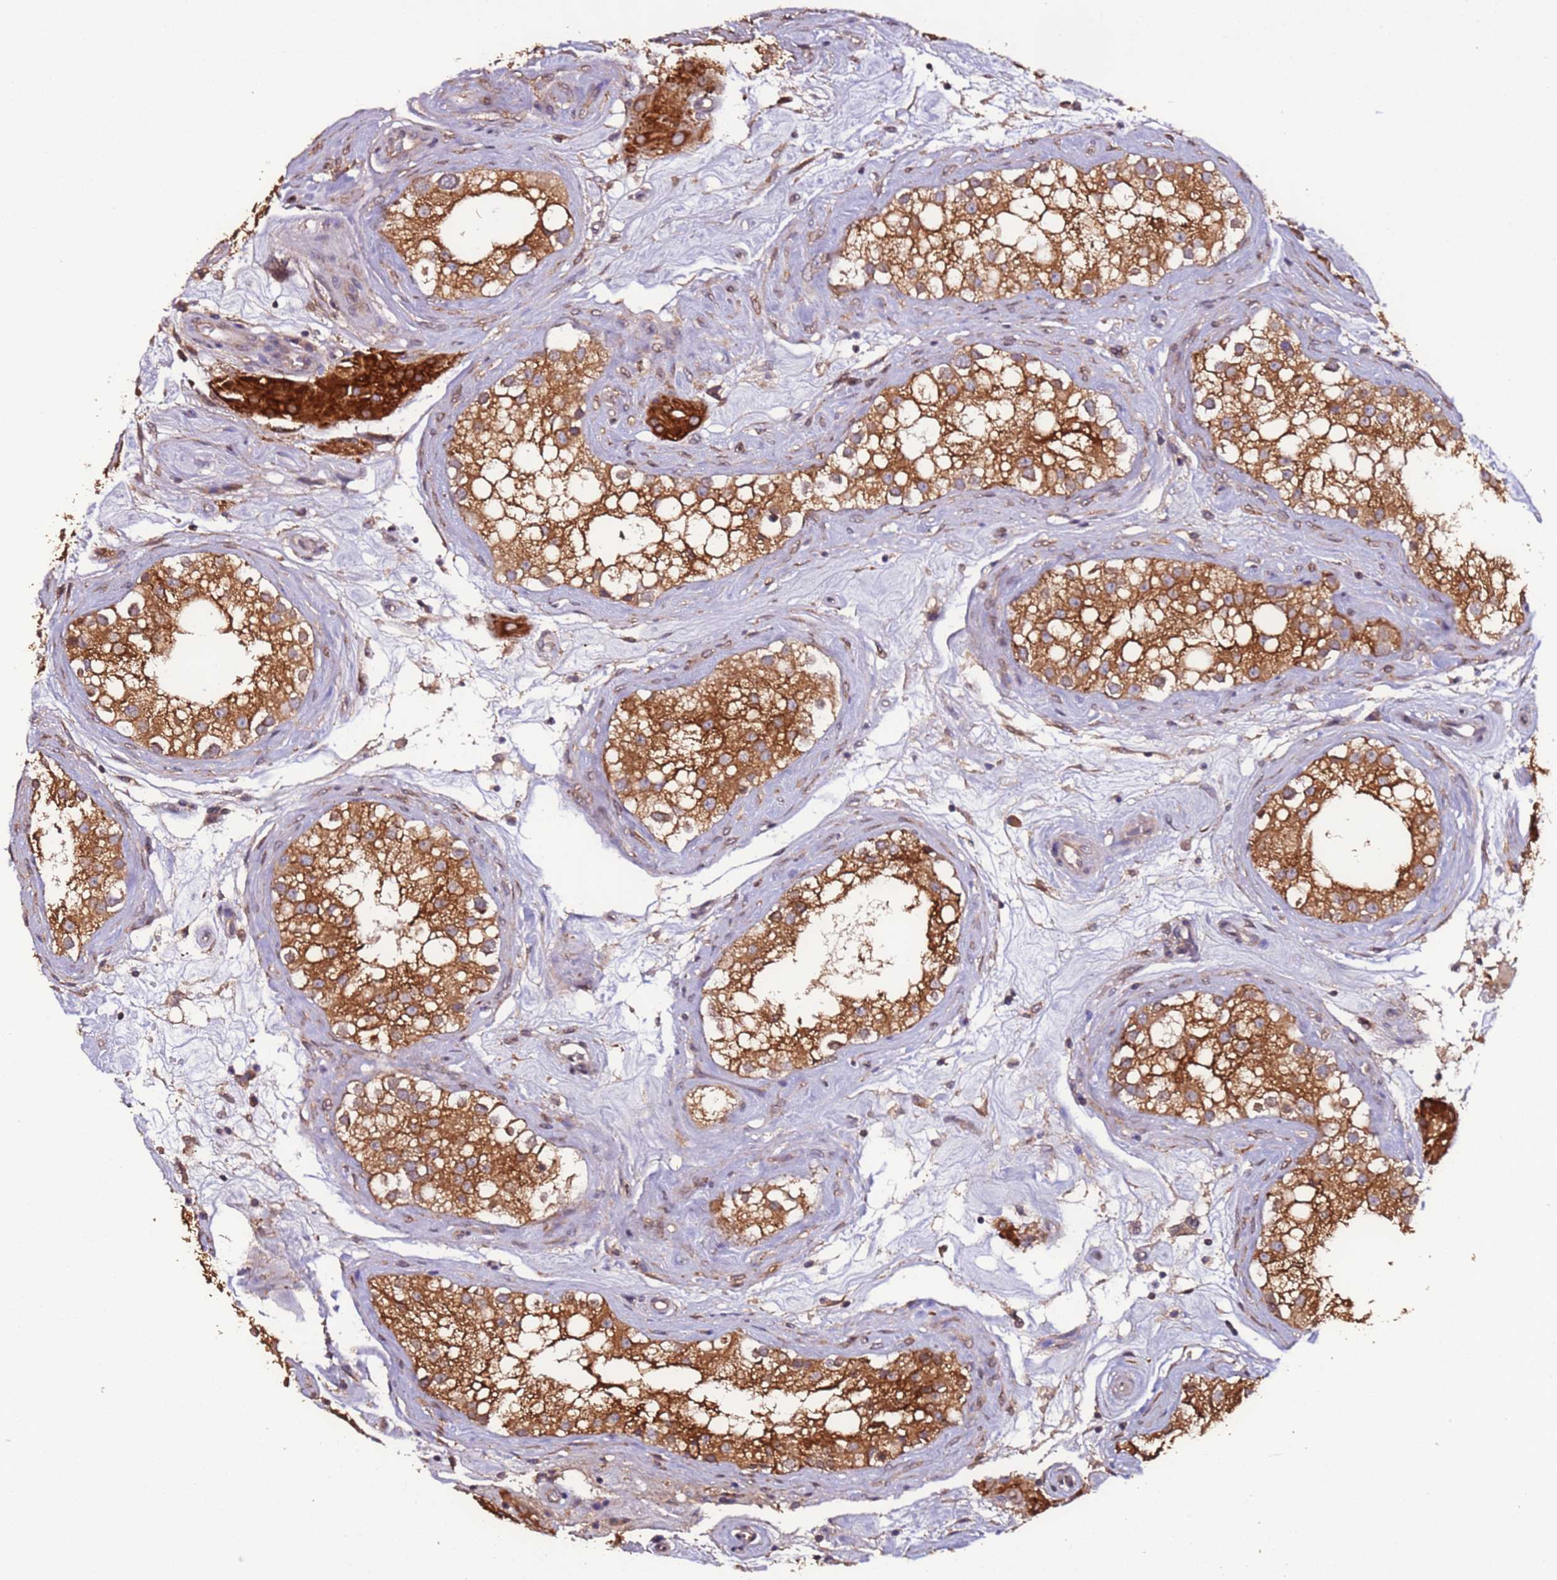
{"staining": {"intensity": "moderate", "quantity": ">75%", "location": "cytoplasmic/membranous"}, "tissue": "testis", "cell_type": "Cells in seminiferous ducts", "image_type": "normal", "snomed": [{"axis": "morphology", "description": "Normal tissue, NOS"}, {"axis": "topography", "description": "Testis"}], "caption": "Immunohistochemical staining of normal testis displays medium levels of moderate cytoplasmic/membranous staining in approximately >75% of cells in seminiferous ducts. (DAB IHC, brown staining for protein, blue staining for nuclei).", "gene": "SLC41A3", "patient": {"sex": "male", "age": 84}}